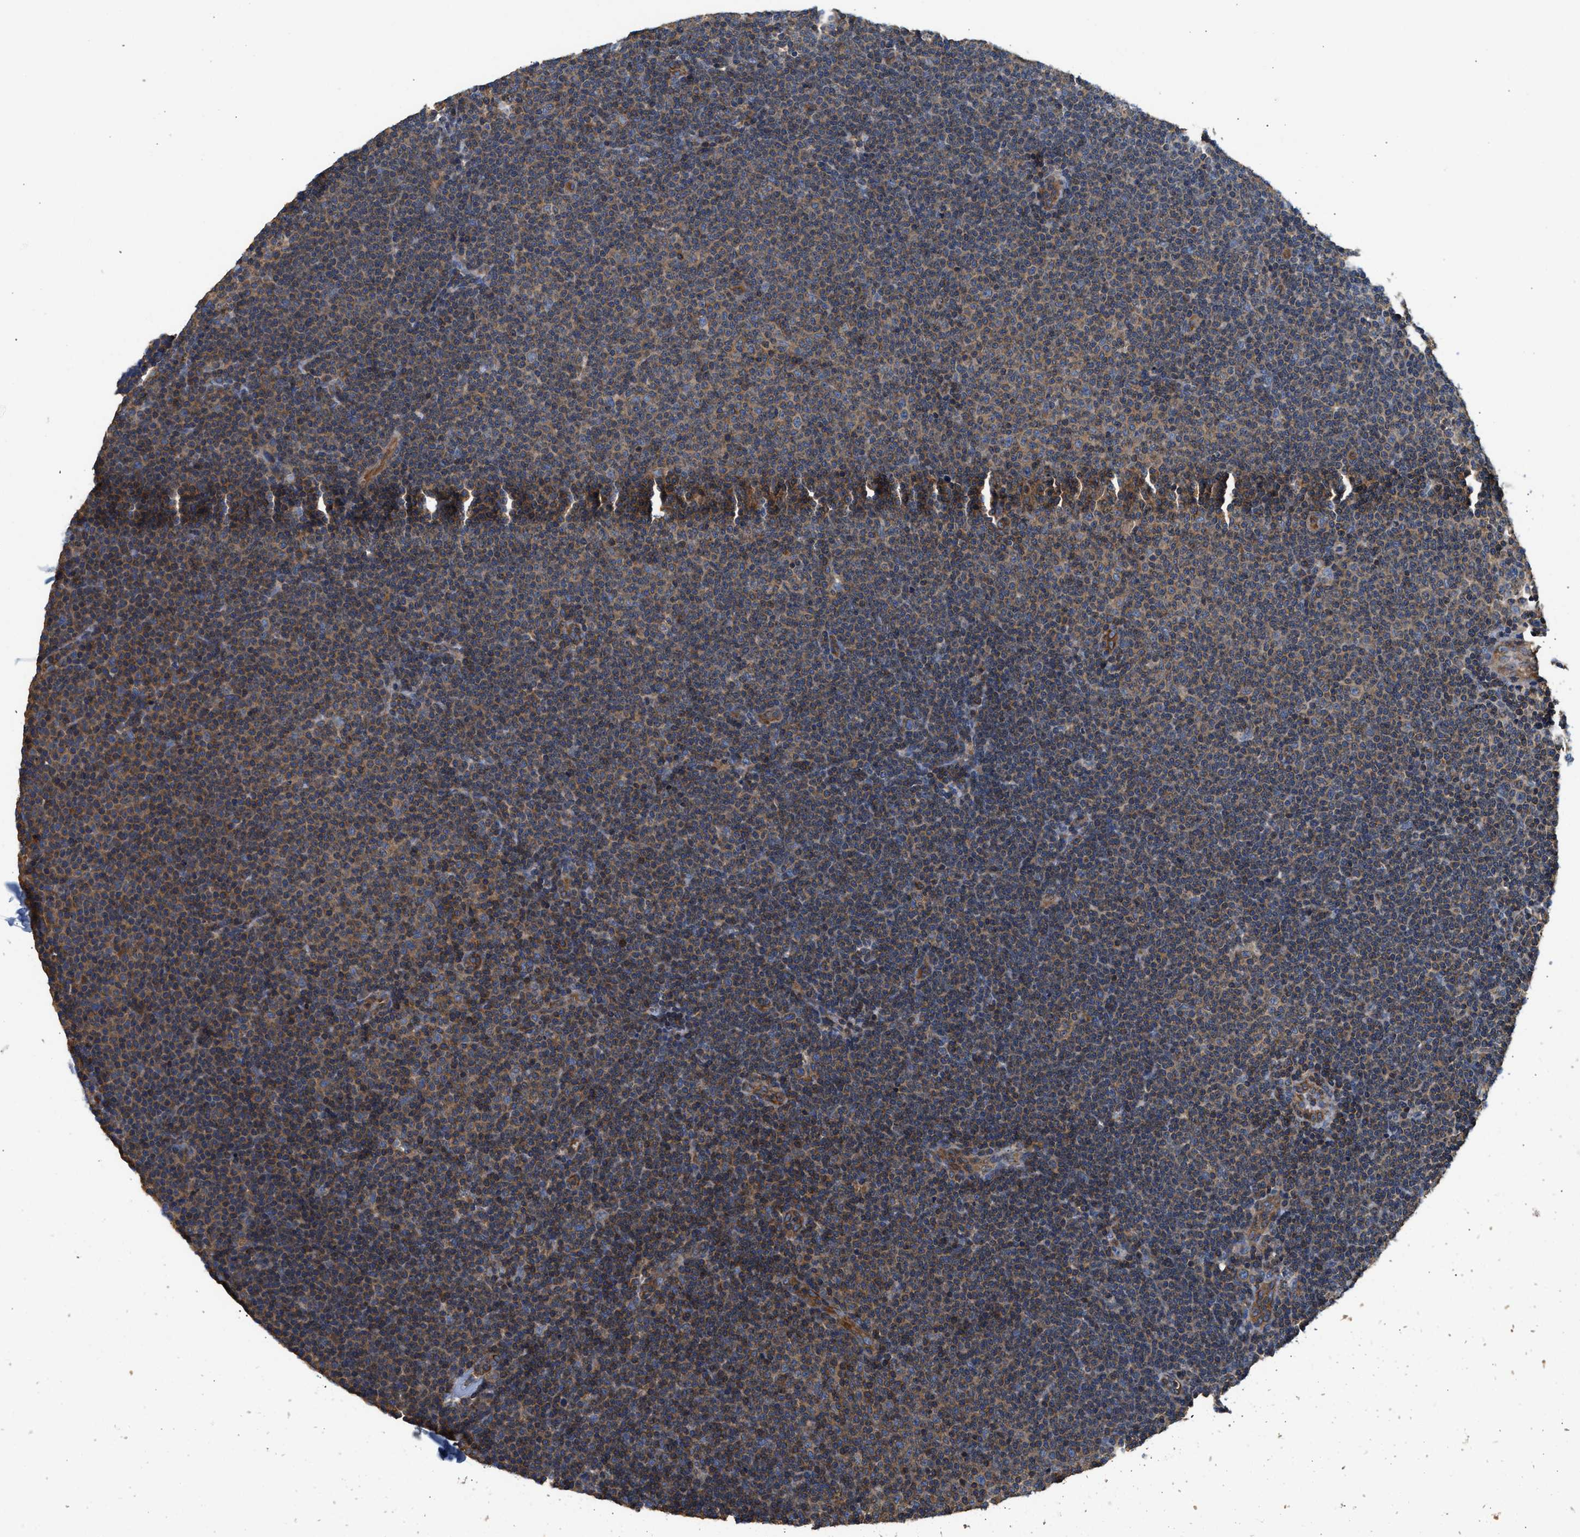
{"staining": {"intensity": "moderate", "quantity": ">75%", "location": "cytoplasmic/membranous"}, "tissue": "lymphoma", "cell_type": "Tumor cells", "image_type": "cancer", "snomed": [{"axis": "morphology", "description": "Malignant lymphoma, non-Hodgkin's type, Low grade"}, {"axis": "topography", "description": "Lymph node"}], "caption": "The image demonstrates staining of malignant lymphoma, non-Hodgkin's type (low-grade), revealing moderate cytoplasmic/membranous protein staining (brown color) within tumor cells.", "gene": "SAMD9L", "patient": {"sex": "female", "age": 53}}